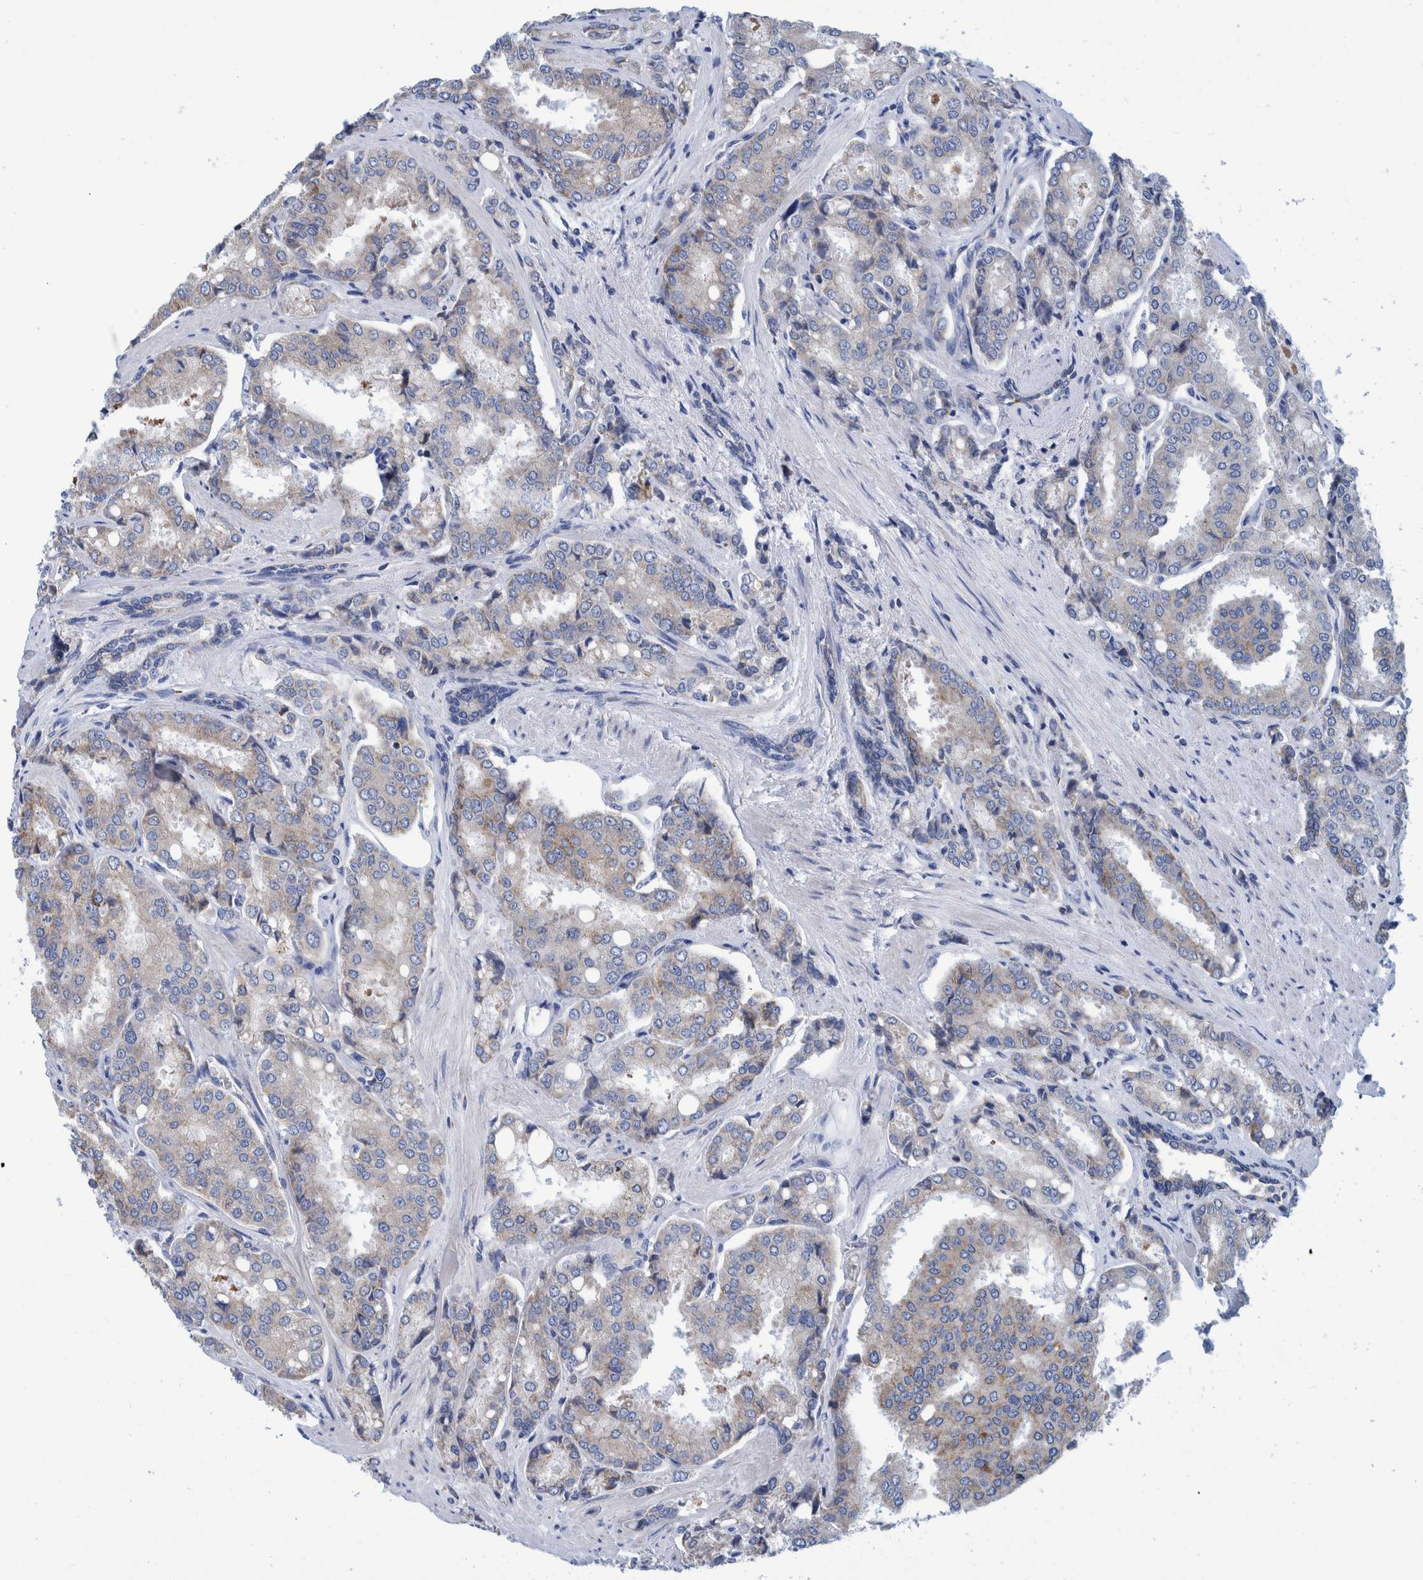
{"staining": {"intensity": "moderate", "quantity": "<25%", "location": "cytoplasmic/membranous"}, "tissue": "prostate cancer", "cell_type": "Tumor cells", "image_type": "cancer", "snomed": [{"axis": "morphology", "description": "Adenocarcinoma, High grade"}, {"axis": "topography", "description": "Prostate"}], "caption": "DAB (3,3'-diaminobenzidine) immunohistochemical staining of human prostate cancer demonstrates moderate cytoplasmic/membranous protein staining in about <25% of tumor cells.", "gene": "BZW2", "patient": {"sex": "male", "age": 50}}